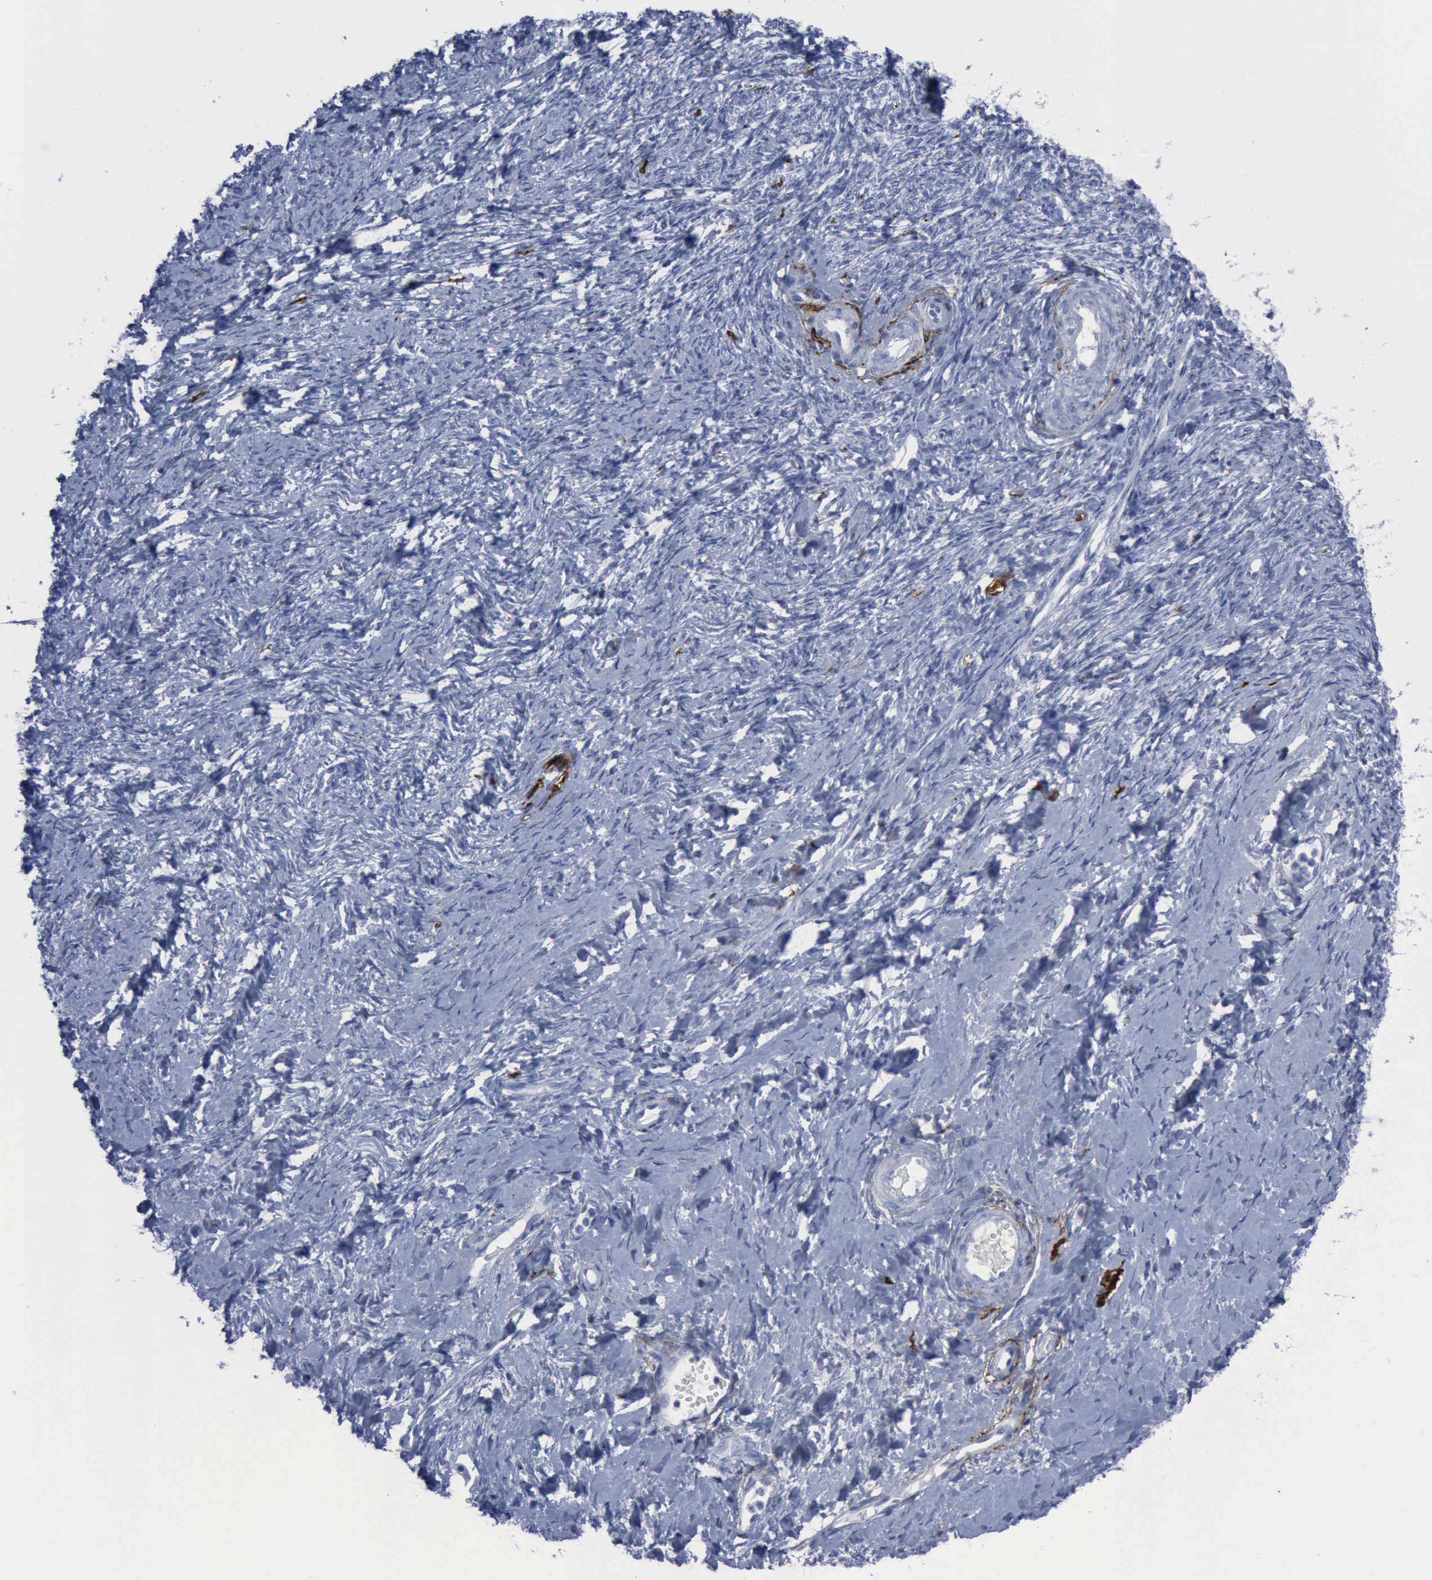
{"staining": {"intensity": "negative", "quantity": "none", "location": "none"}, "tissue": "ovarian cancer", "cell_type": "Tumor cells", "image_type": "cancer", "snomed": [{"axis": "morphology", "description": "Normal tissue, NOS"}, {"axis": "morphology", "description": "Cystadenocarcinoma, serous, NOS"}, {"axis": "topography", "description": "Ovary"}], "caption": "Human ovarian serous cystadenocarcinoma stained for a protein using immunohistochemistry (IHC) exhibits no staining in tumor cells.", "gene": "NGFR", "patient": {"sex": "female", "age": 62}}